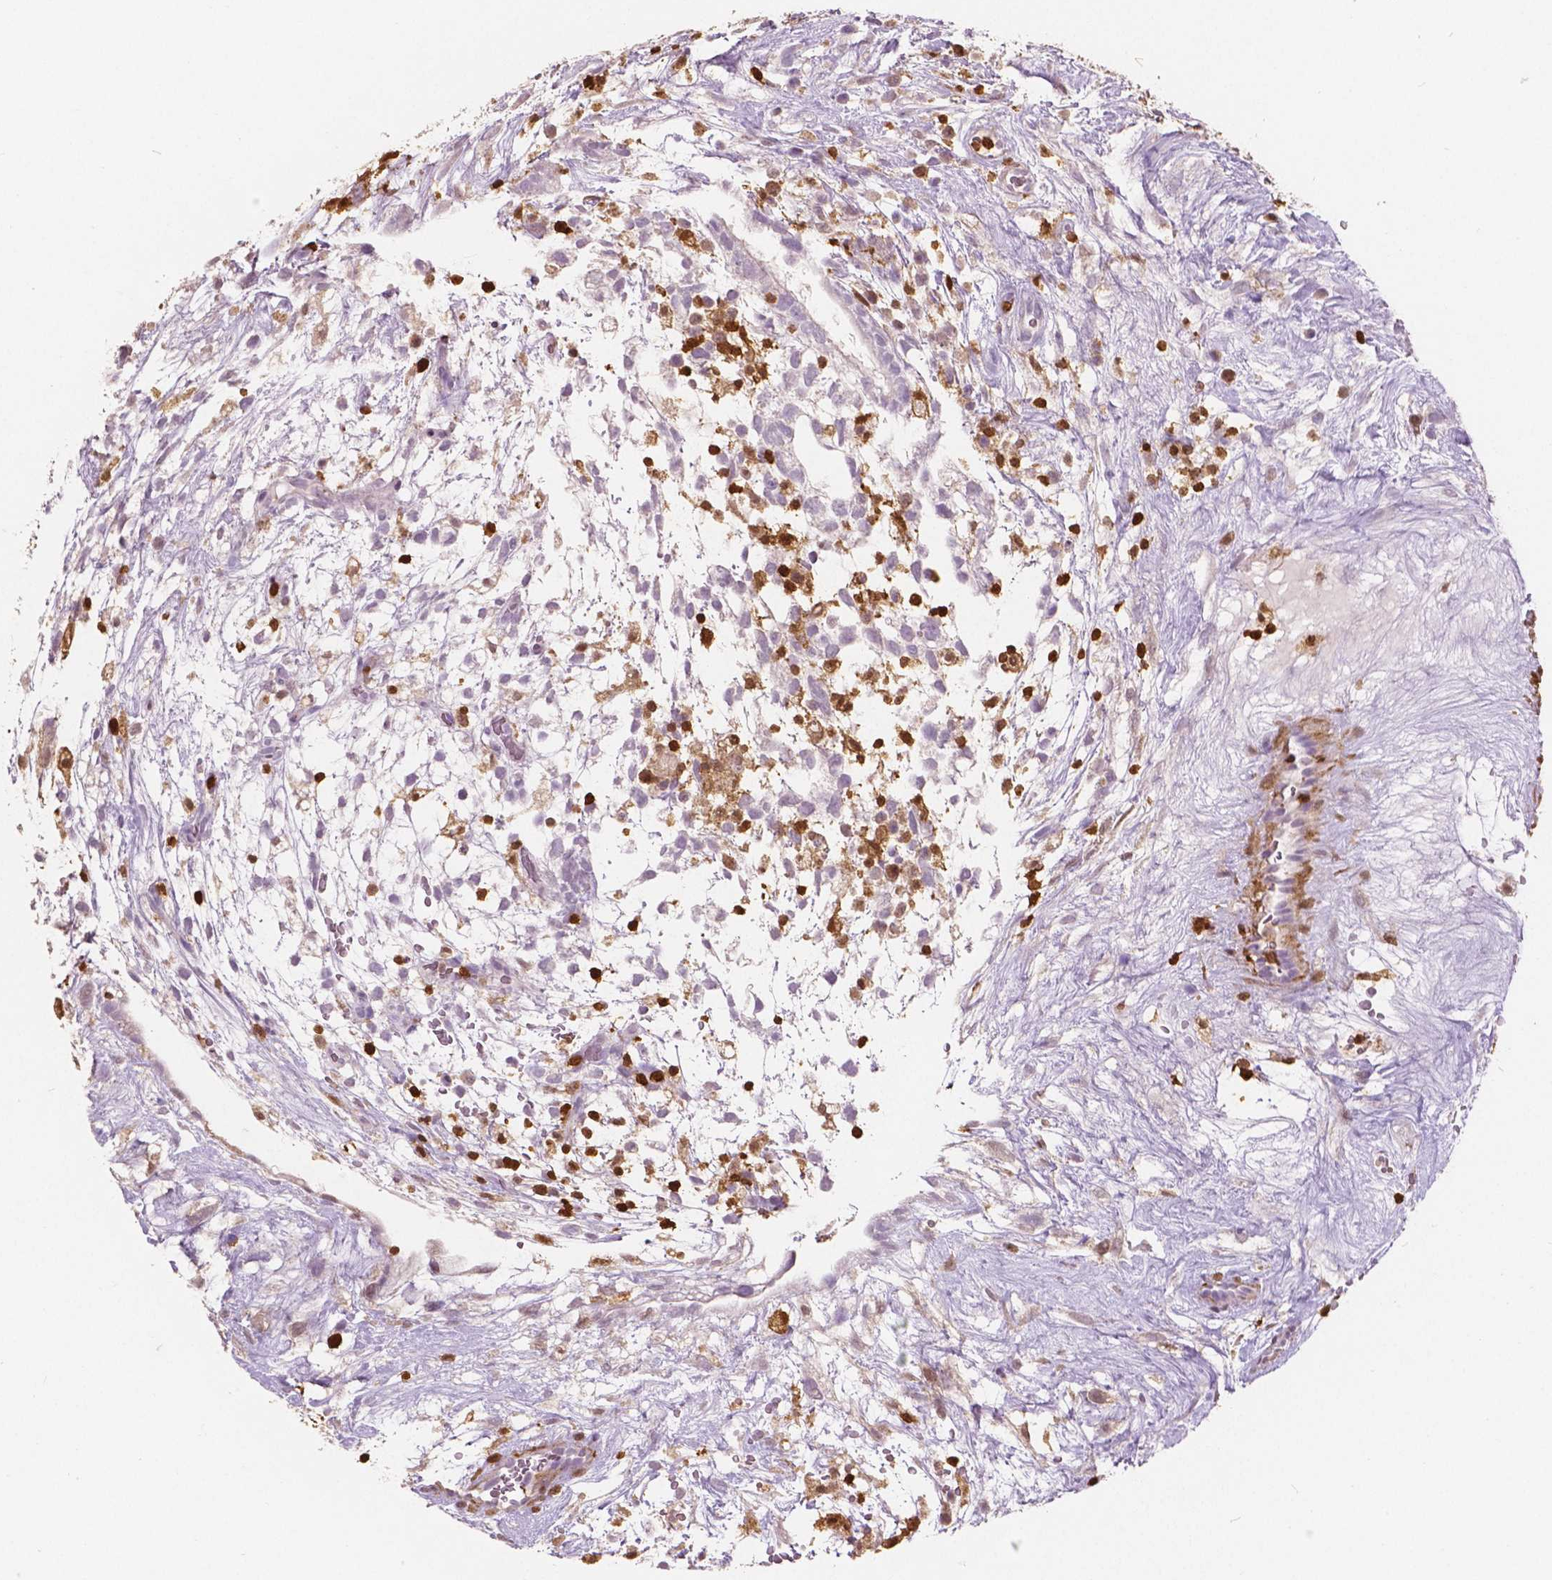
{"staining": {"intensity": "negative", "quantity": "none", "location": "none"}, "tissue": "testis cancer", "cell_type": "Tumor cells", "image_type": "cancer", "snomed": [{"axis": "morphology", "description": "Normal tissue, NOS"}, {"axis": "morphology", "description": "Carcinoma, Embryonal, NOS"}, {"axis": "topography", "description": "Testis"}], "caption": "A micrograph of human testis cancer is negative for staining in tumor cells. Brightfield microscopy of immunohistochemistry stained with DAB (3,3'-diaminobenzidine) (brown) and hematoxylin (blue), captured at high magnification.", "gene": "S100A4", "patient": {"sex": "male", "age": 32}}